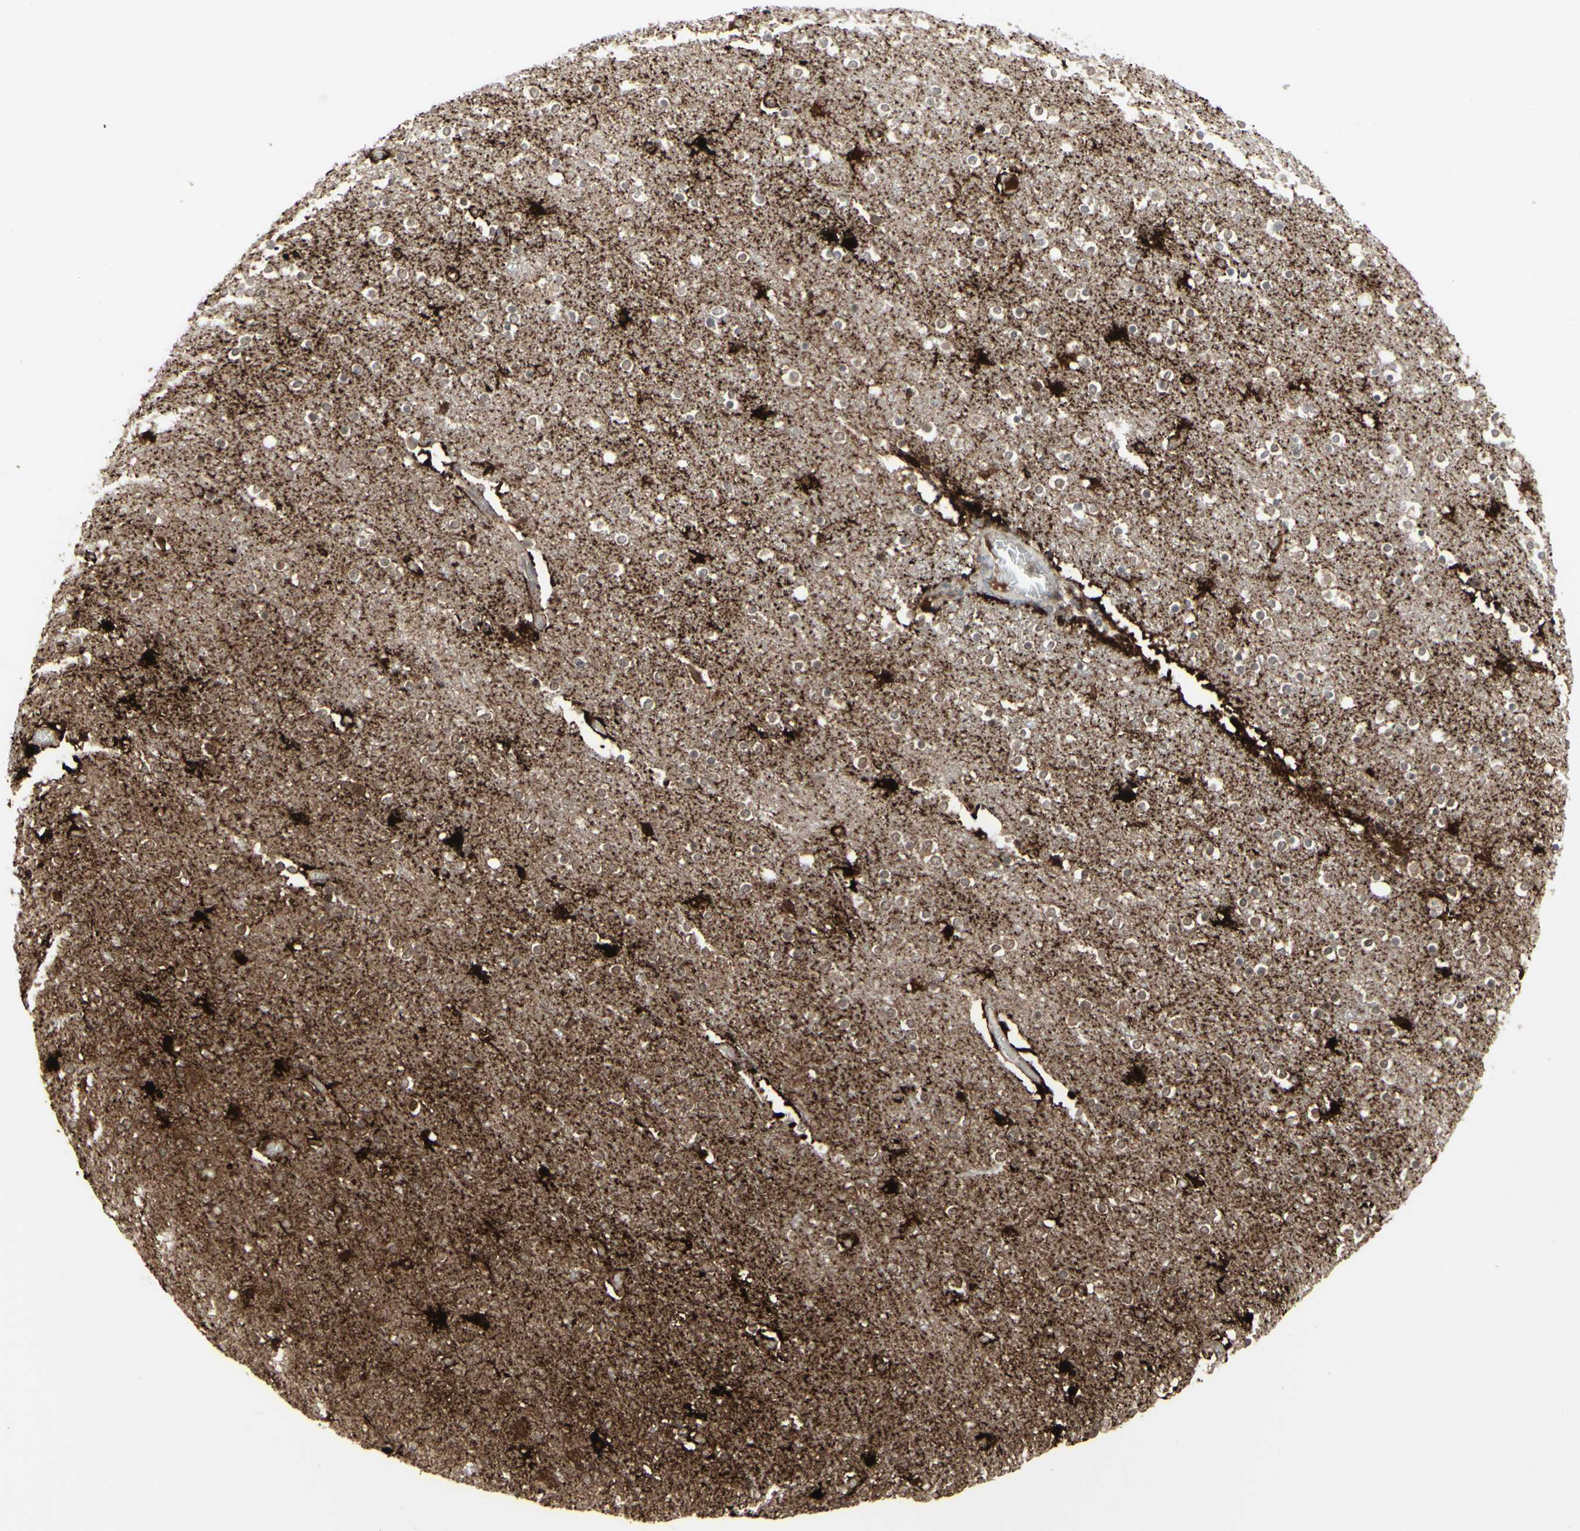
{"staining": {"intensity": "strong", "quantity": "<25%", "location": "cytoplasmic/membranous,nuclear"}, "tissue": "caudate", "cell_type": "Glial cells", "image_type": "normal", "snomed": [{"axis": "morphology", "description": "Normal tissue, NOS"}, {"axis": "topography", "description": "Lateral ventricle wall"}], "caption": "Protein positivity by immunohistochemistry (IHC) demonstrates strong cytoplasmic/membranous,nuclear staining in about <25% of glial cells in benign caudate.", "gene": "GJA1", "patient": {"sex": "female", "age": 54}}